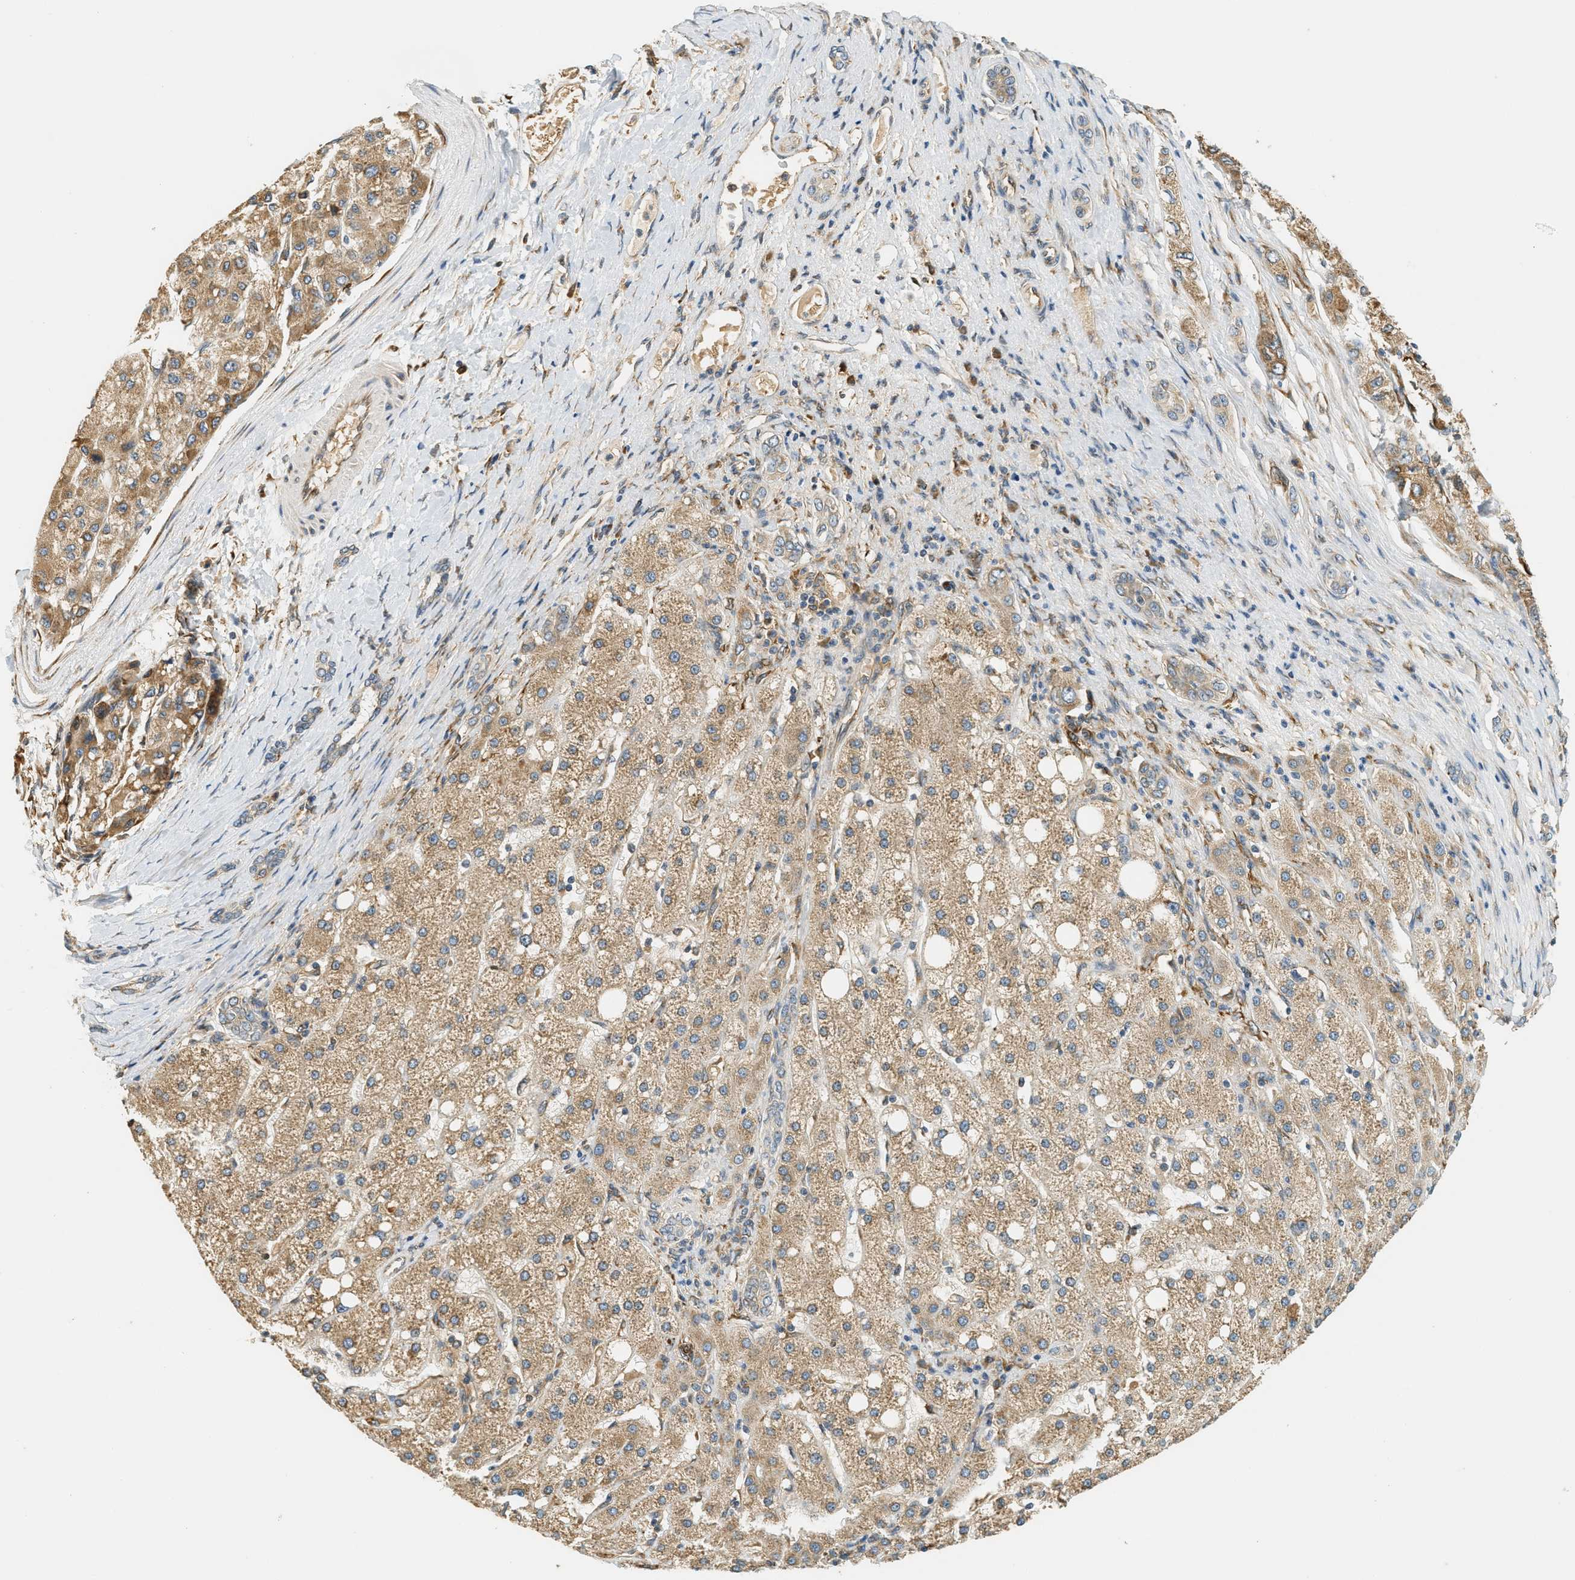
{"staining": {"intensity": "moderate", "quantity": ">75%", "location": "cytoplasmic/membranous"}, "tissue": "liver cancer", "cell_type": "Tumor cells", "image_type": "cancer", "snomed": [{"axis": "morphology", "description": "Carcinoma, Hepatocellular, NOS"}, {"axis": "topography", "description": "Liver"}], "caption": "Liver cancer tissue exhibits moderate cytoplasmic/membranous expression in approximately >75% of tumor cells, visualized by immunohistochemistry. The staining was performed using DAB, with brown indicating positive protein expression. Nuclei are stained blue with hematoxylin.", "gene": "PDK1", "patient": {"sex": "male", "age": 80}}